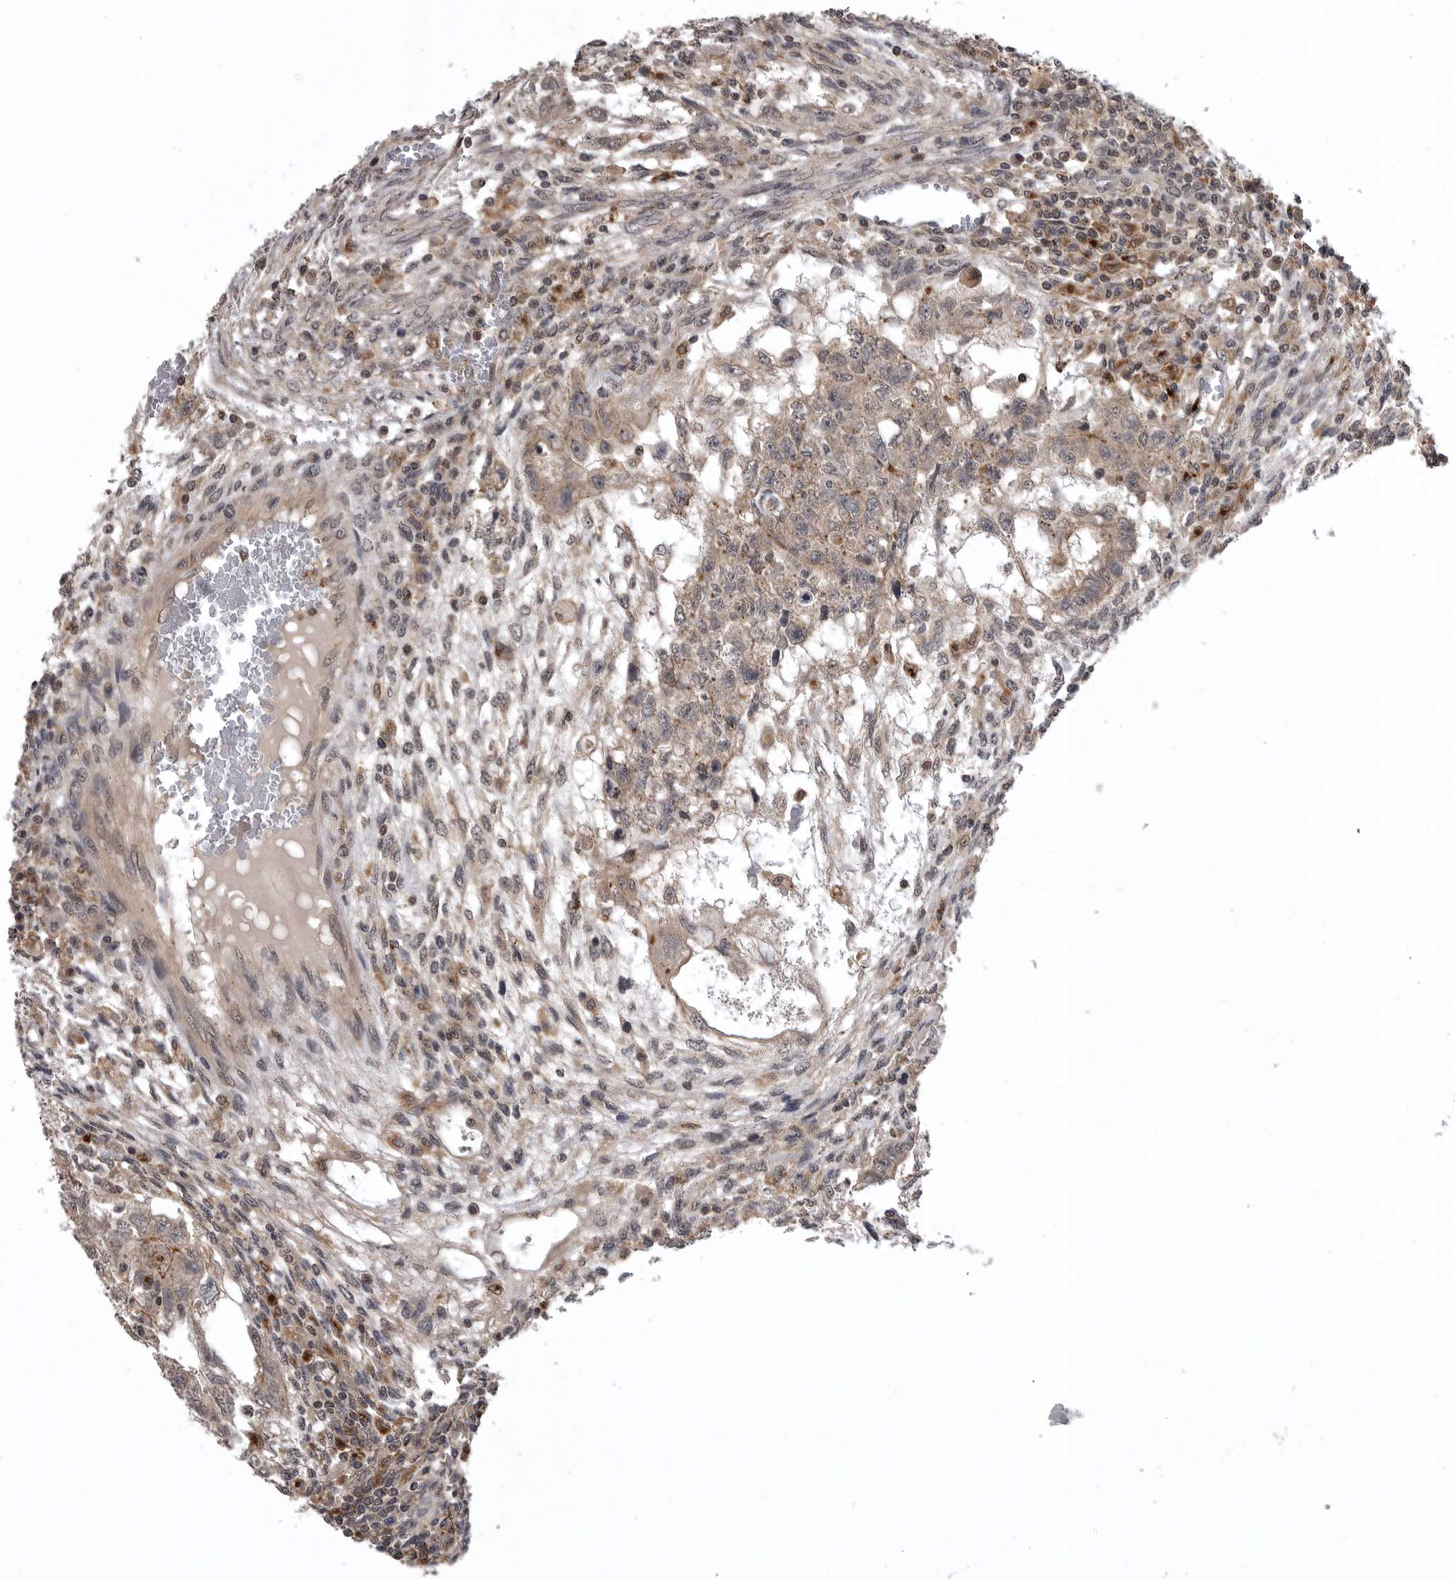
{"staining": {"intensity": "weak", "quantity": ">75%", "location": "cytoplasmic/membranous"}, "tissue": "testis cancer", "cell_type": "Tumor cells", "image_type": "cancer", "snomed": [{"axis": "morphology", "description": "Normal tissue, NOS"}, {"axis": "morphology", "description": "Carcinoma, Embryonal, NOS"}, {"axis": "topography", "description": "Testis"}], "caption": "A micrograph showing weak cytoplasmic/membranous expression in about >75% of tumor cells in testis cancer (embryonal carcinoma), as visualized by brown immunohistochemical staining.", "gene": "AOAH", "patient": {"sex": "male", "age": 36}}